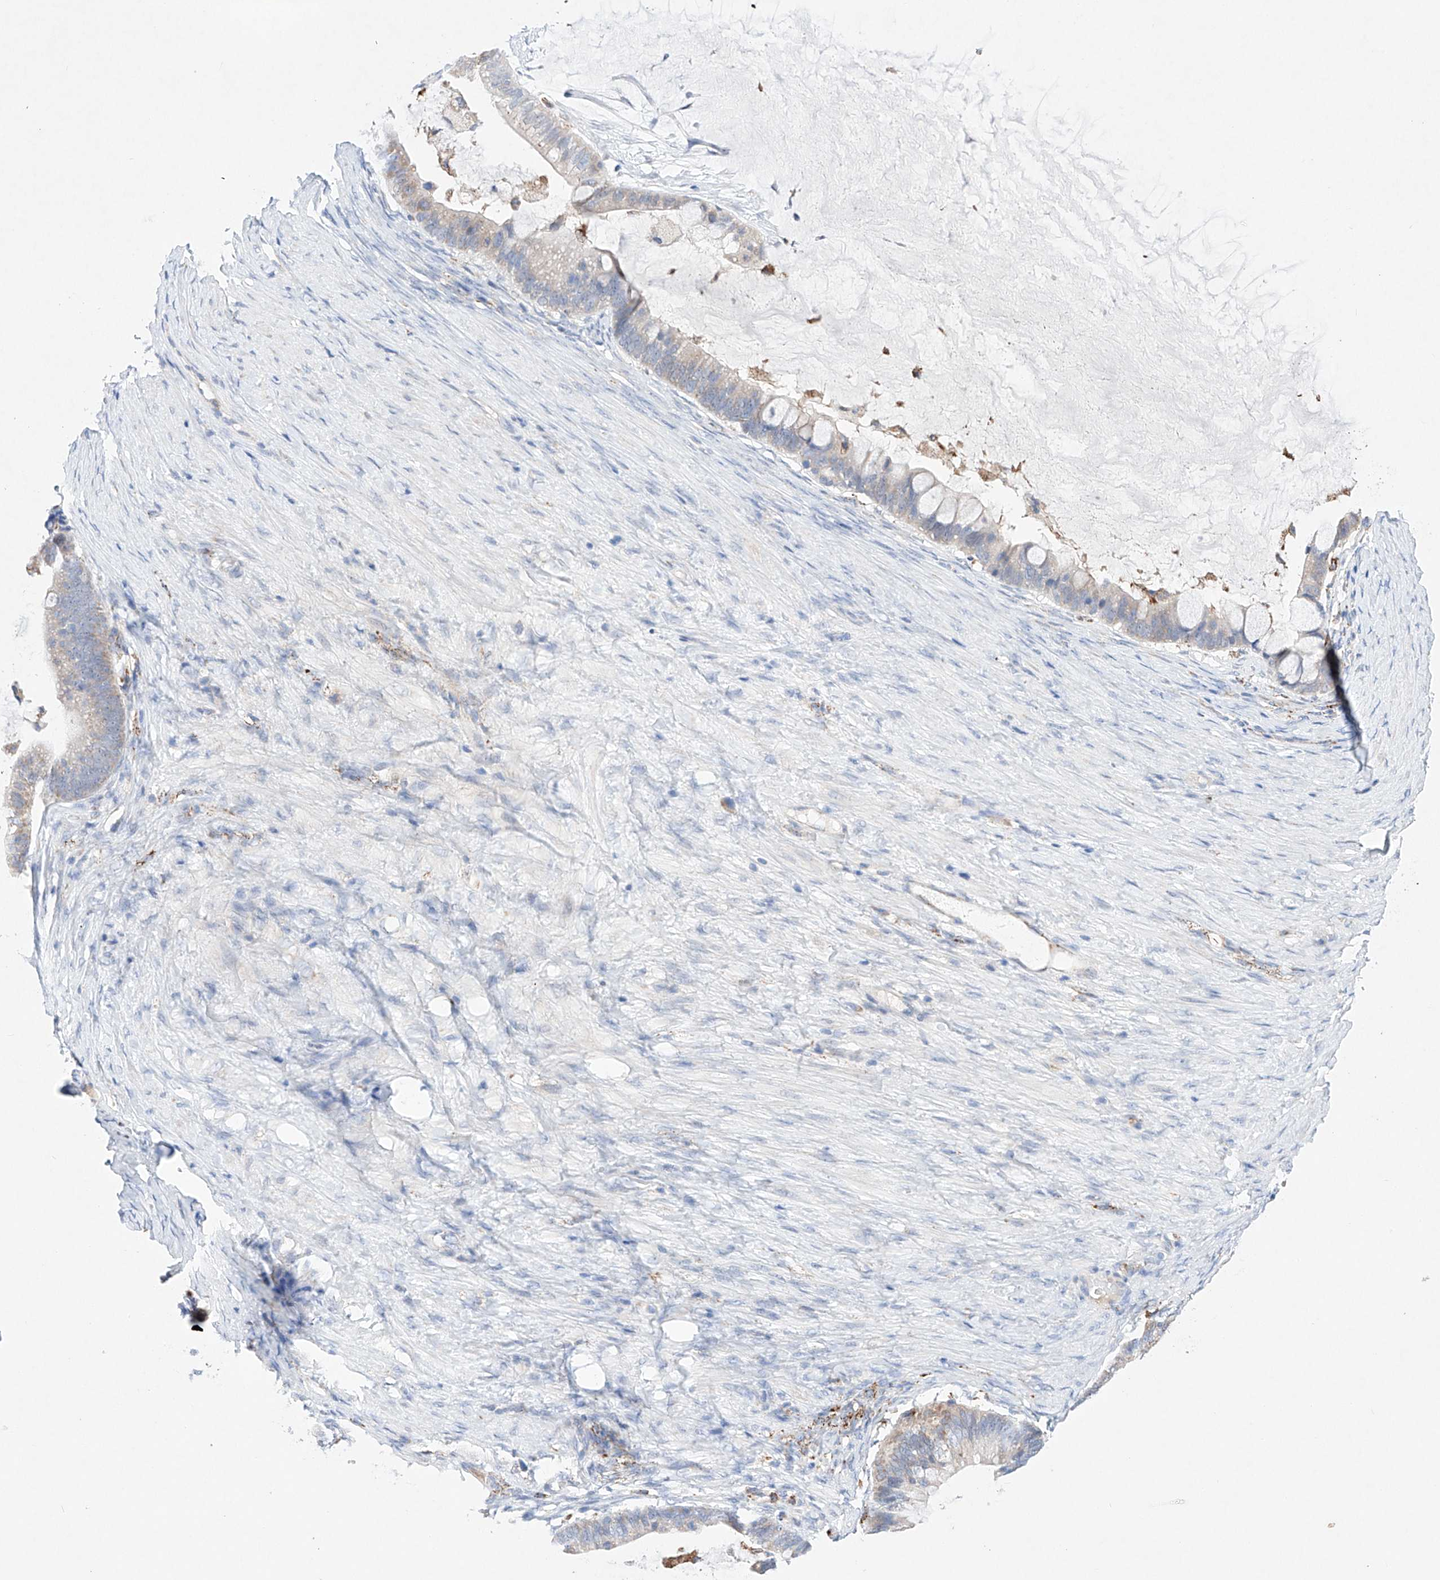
{"staining": {"intensity": "weak", "quantity": "<25%", "location": "cytoplasmic/membranous"}, "tissue": "ovarian cancer", "cell_type": "Tumor cells", "image_type": "cancer", "snomed": [{"axis": "morphology", "description": "Cystadenocarcinoma, mucinous, NOS"}, {"axis": "topography", "description": "Ovary"}], "caption": "This is an immunohistochemistry image of ovarian cancer. There is no expression in tumor cells.", "gene": "NRROS", "patient": {"sex": "female", "age": 61}}